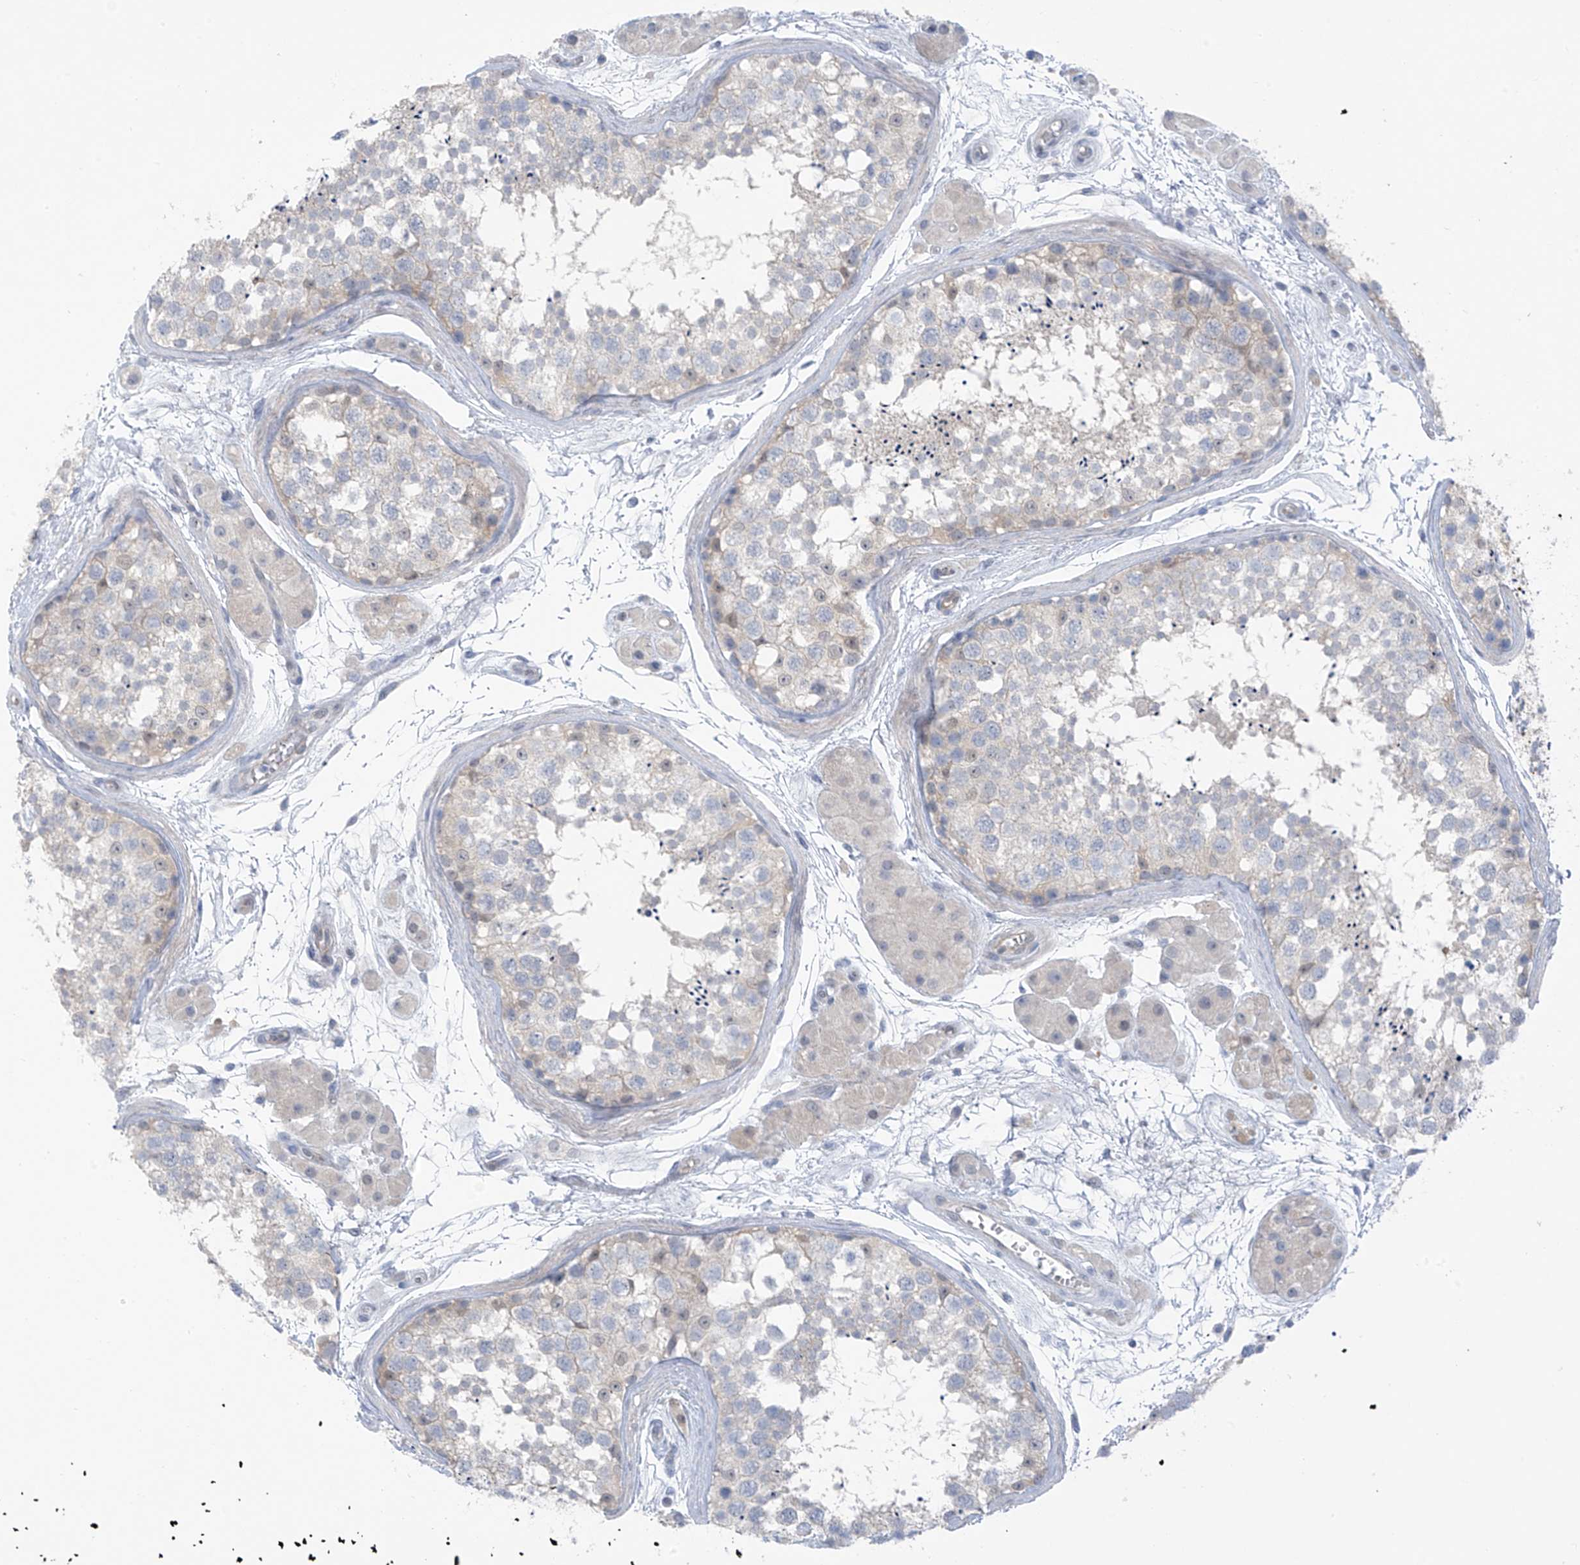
{"staining": {"intensity": "negative", "quantity": "none", "location": "none"}, "tissue": "testis", "cell_type": "Cells in seminiferous ducts", "image_type": "normal", "snomed": [{"axis": "morphology", "description": "Normal tissue, NOS"}, {"axis": "topography", "description": "Testis"}], "caption": "Testis stained for a protein using immunohistochemistry (IHC) reveals no staining cells in seminiferous ducts.", "gene": "ZNF793", "patient": {"sex": "male", "age": 56}}